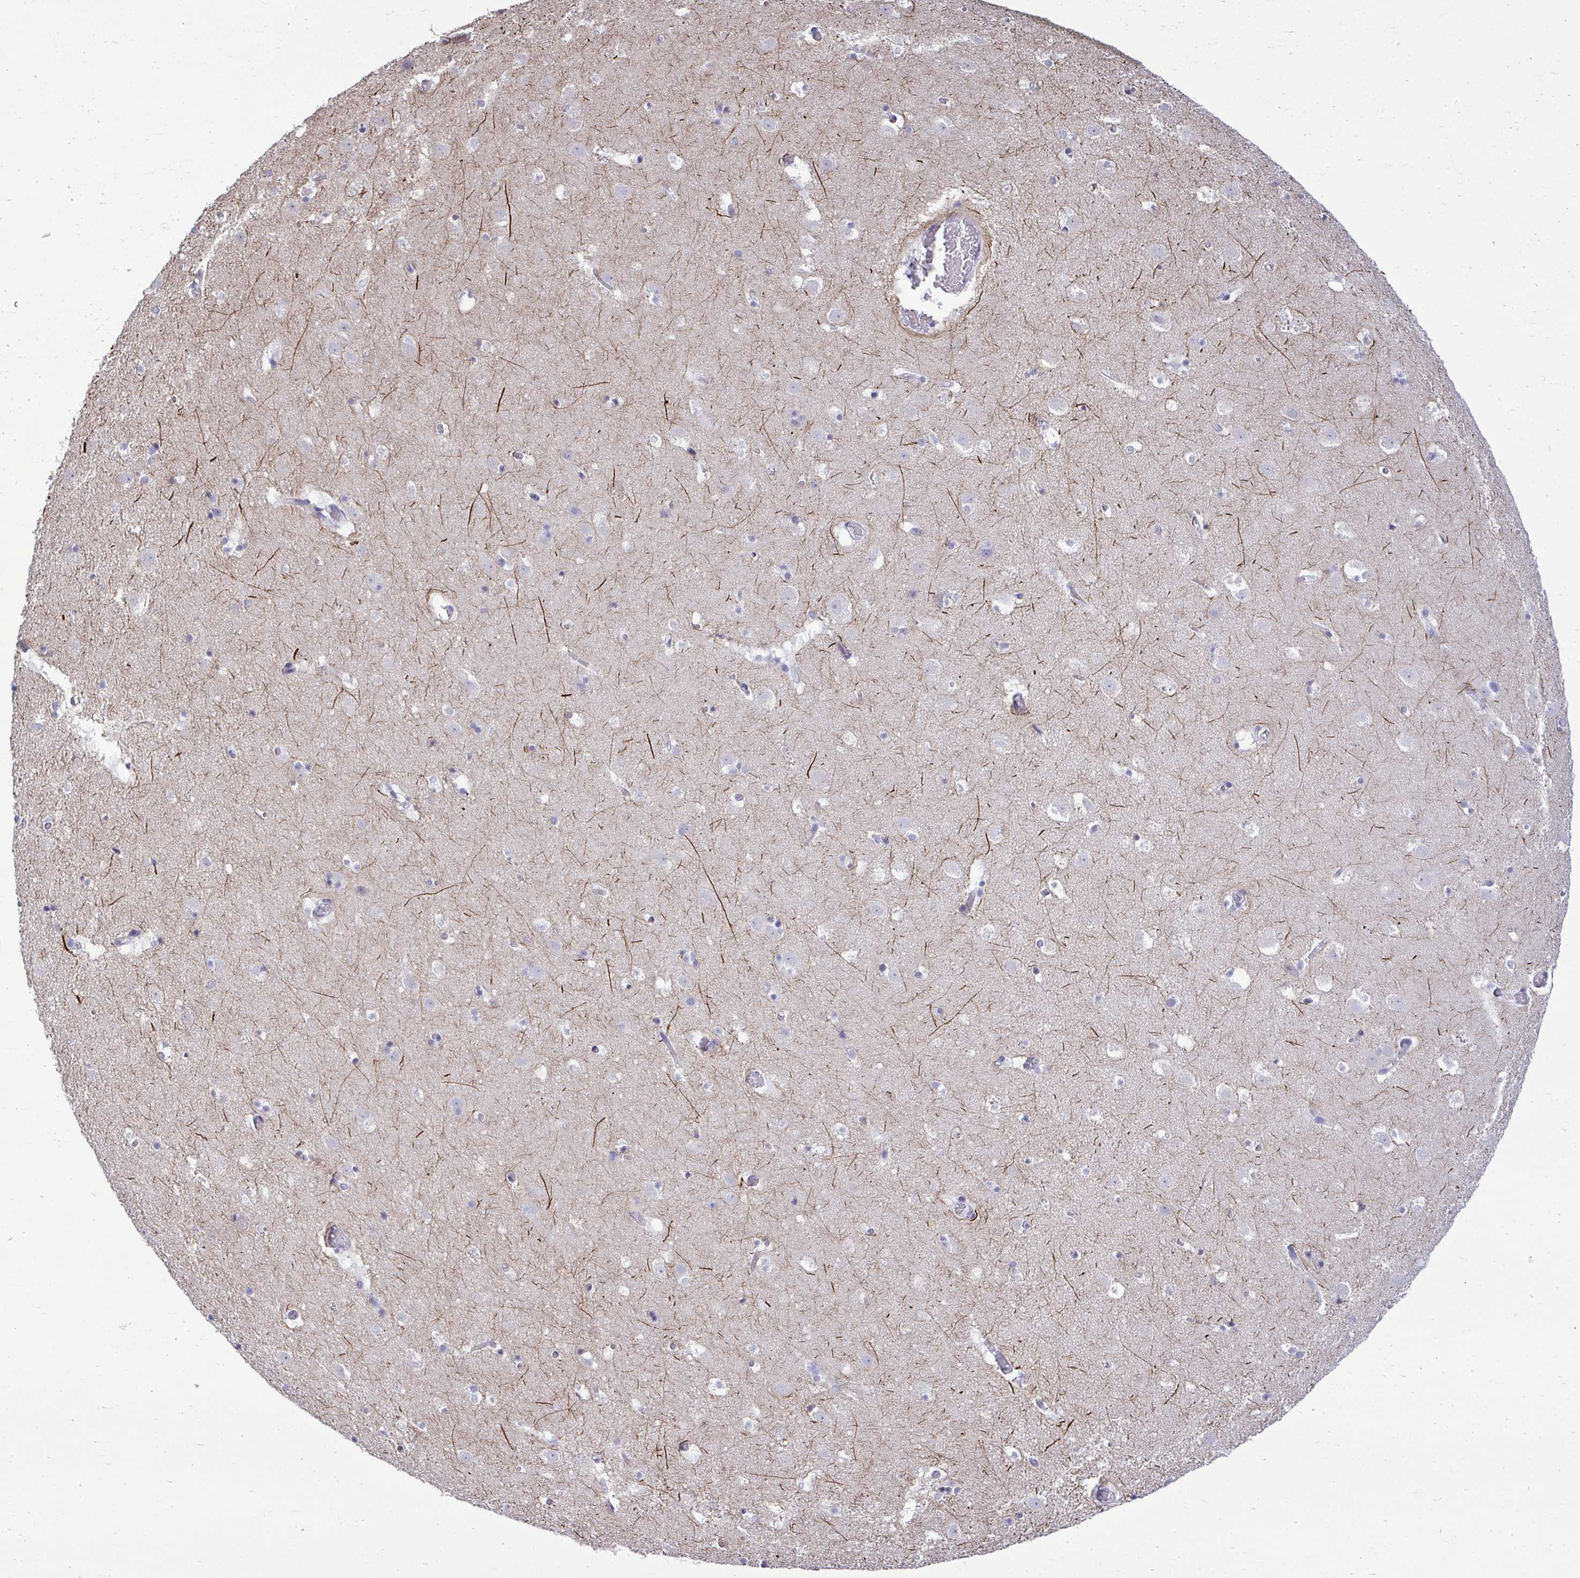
{"staining": {"intensity": "negative", "quantity": "none", "location": "none"}, "tissue": "caudate", "cell_type": "Glial cells", "image_type": "normal", "snomed": [{"axis": "morphology", "description": "Normal tissue, NOS"}, {"axis": "topography", "description": "Lateral ventricle wall"}], "caption": "Caudate was stained to show a protein in brown. There is no significant positivity in glial cells. The staining was performed using DAB (3,3'-diaminobenzidine) to visualize the protein expression in brown, while the nuclei were stained in blue with hematoxylin (Magnification: 20x).", "gene": "PIGK", "patient": {"sex": "male", "age": 37}}